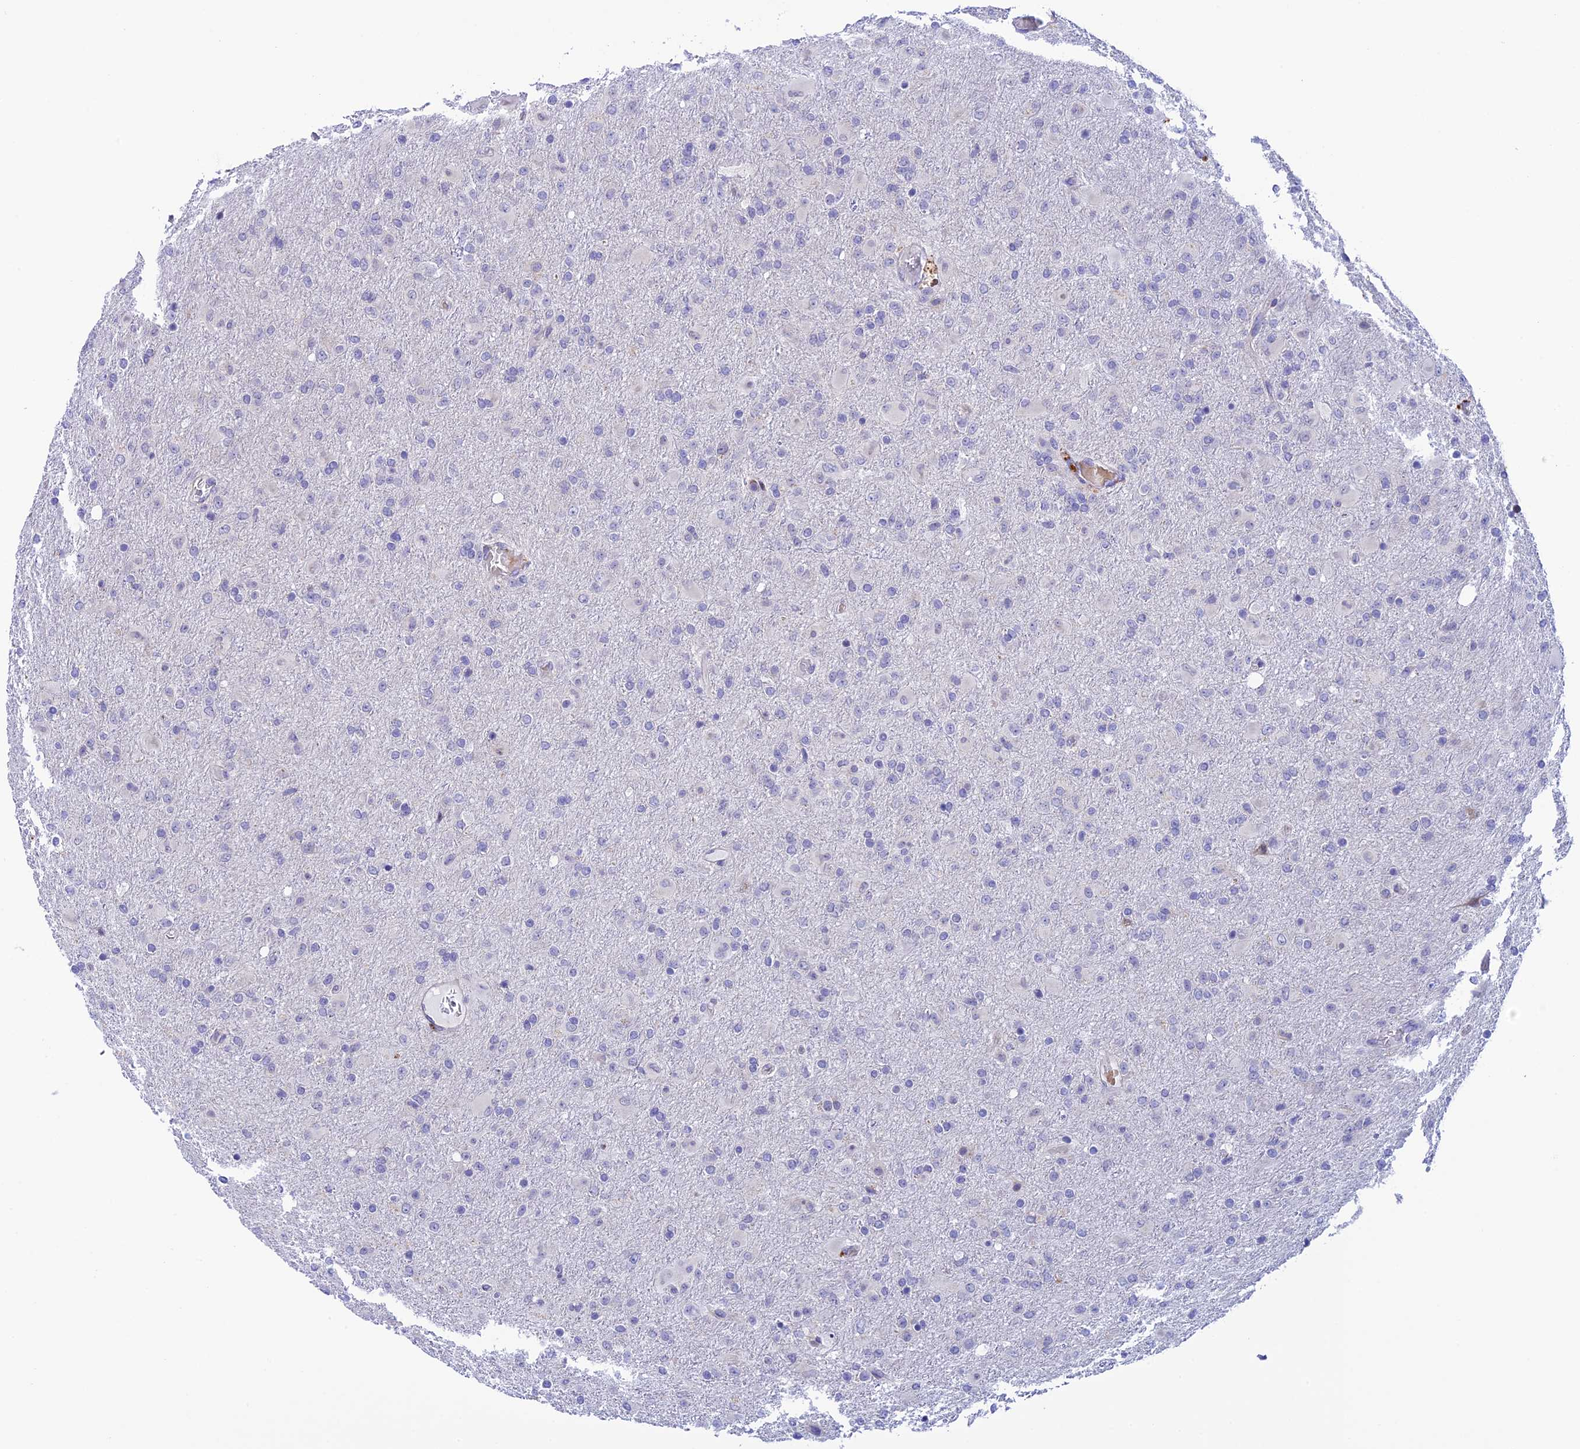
{"staining": {"intensity": "negative", "quantity": "none", "location": "none"}, "tissue": "glioma", "cell_type": "Tumor cells", "image_type": "cancer", "snomed": [{"axis": "morphology", "description": "Glioma, malignant, Low grade"}, {"axis": "topography", "description": "Brain"}], "caption": "DAB immunohistochemical staining of human glioma reveals no significant staining in tumor cells. Brightfield microscopy of IHC stained with DAB (brown) and hematoxylin (blue), captured at high magnification.", "gene": "RASGEF1B", "patient": {"sex": "male", "age": 65}}